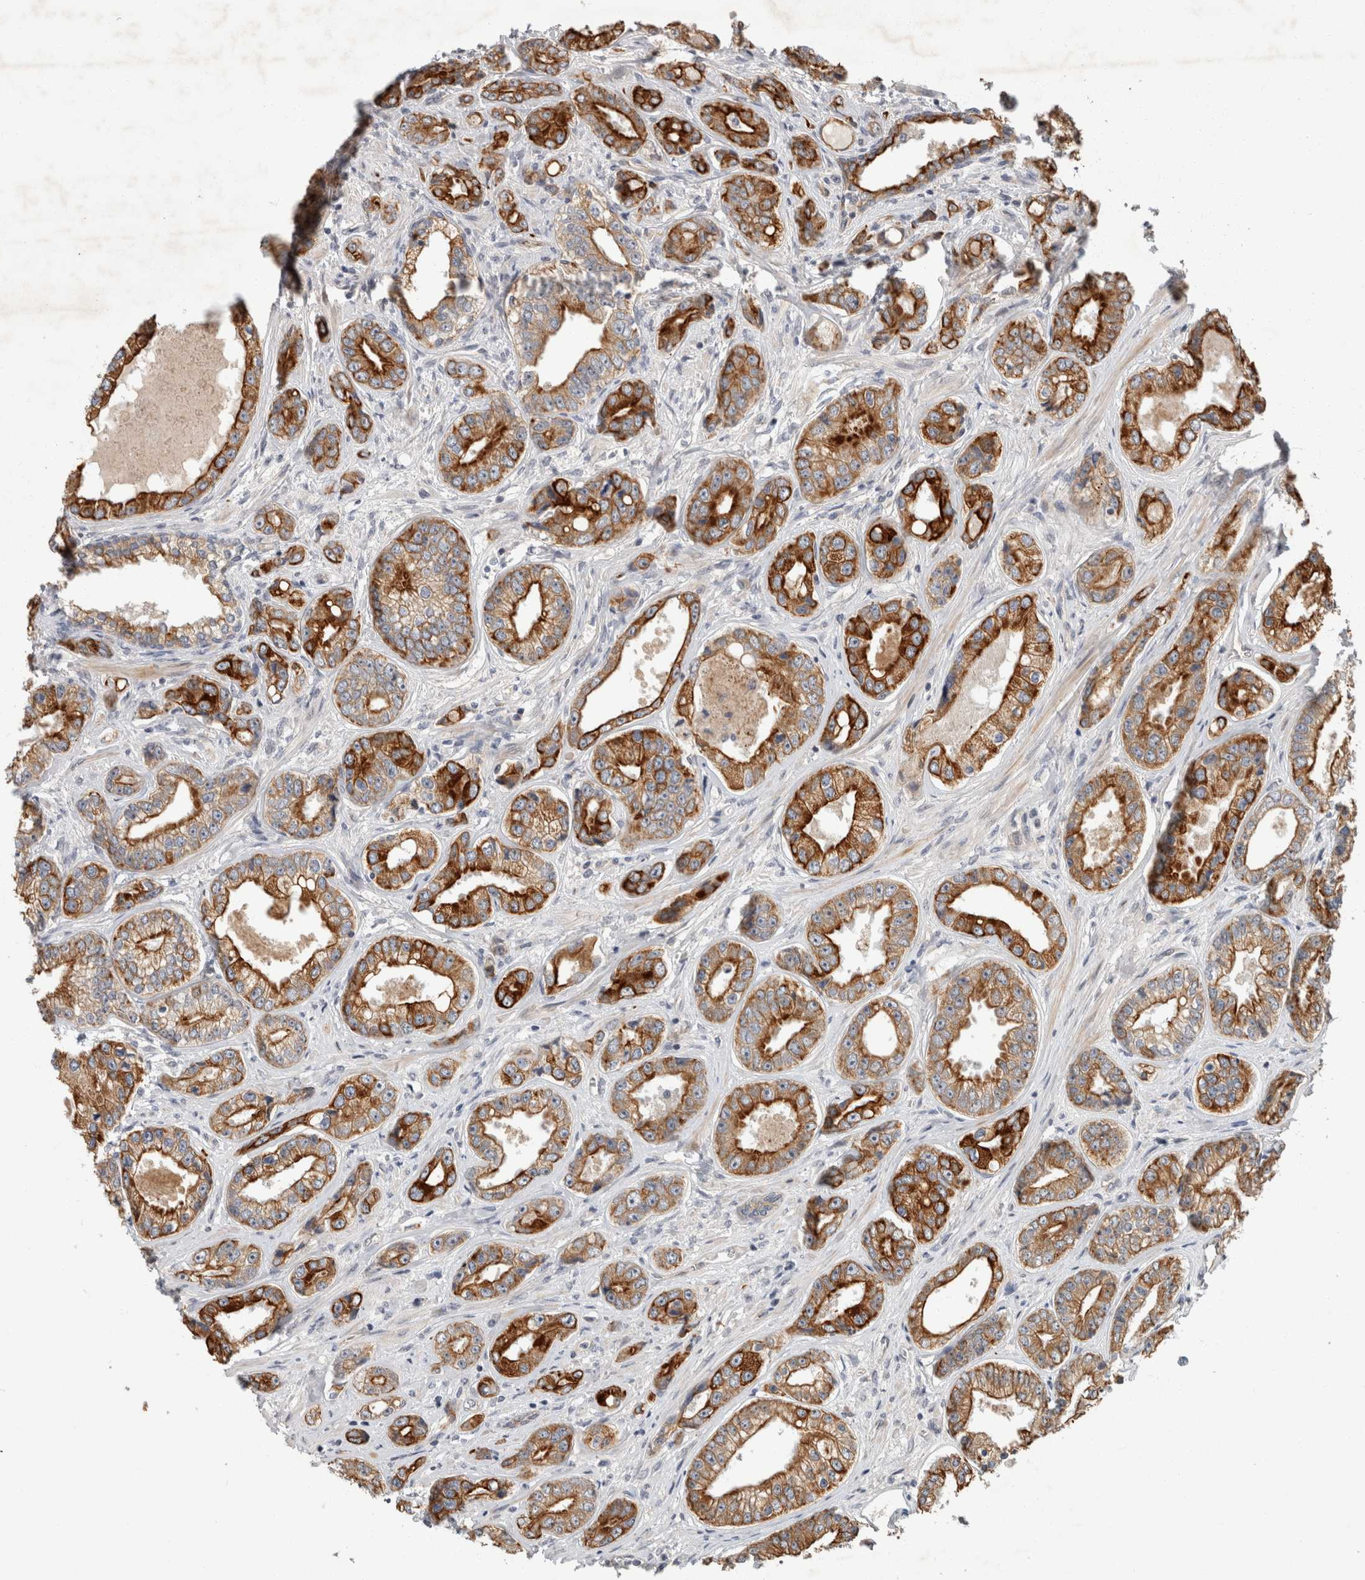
{"staining": {"intensity": "strong", "quantity": ">75%", "location": "cytoplasmic/membranous"}, "tissue": "prostate cancer", "cell_type": "Tumor cells", "image_type": "cancer", "snomed": [{"axis": "morphology", "description": "Adenocarcinoma, High grade"}, {"axis": "topography", "description": "Prostate"}], "caption": "Prostate adenocarcinoma (high-grade) stained for a protein shows strong cytoplasmic/membranous positivity in tumor cells.", "gene": "CRISPLD1", "patient": {"sex": "male", "age": 61}}